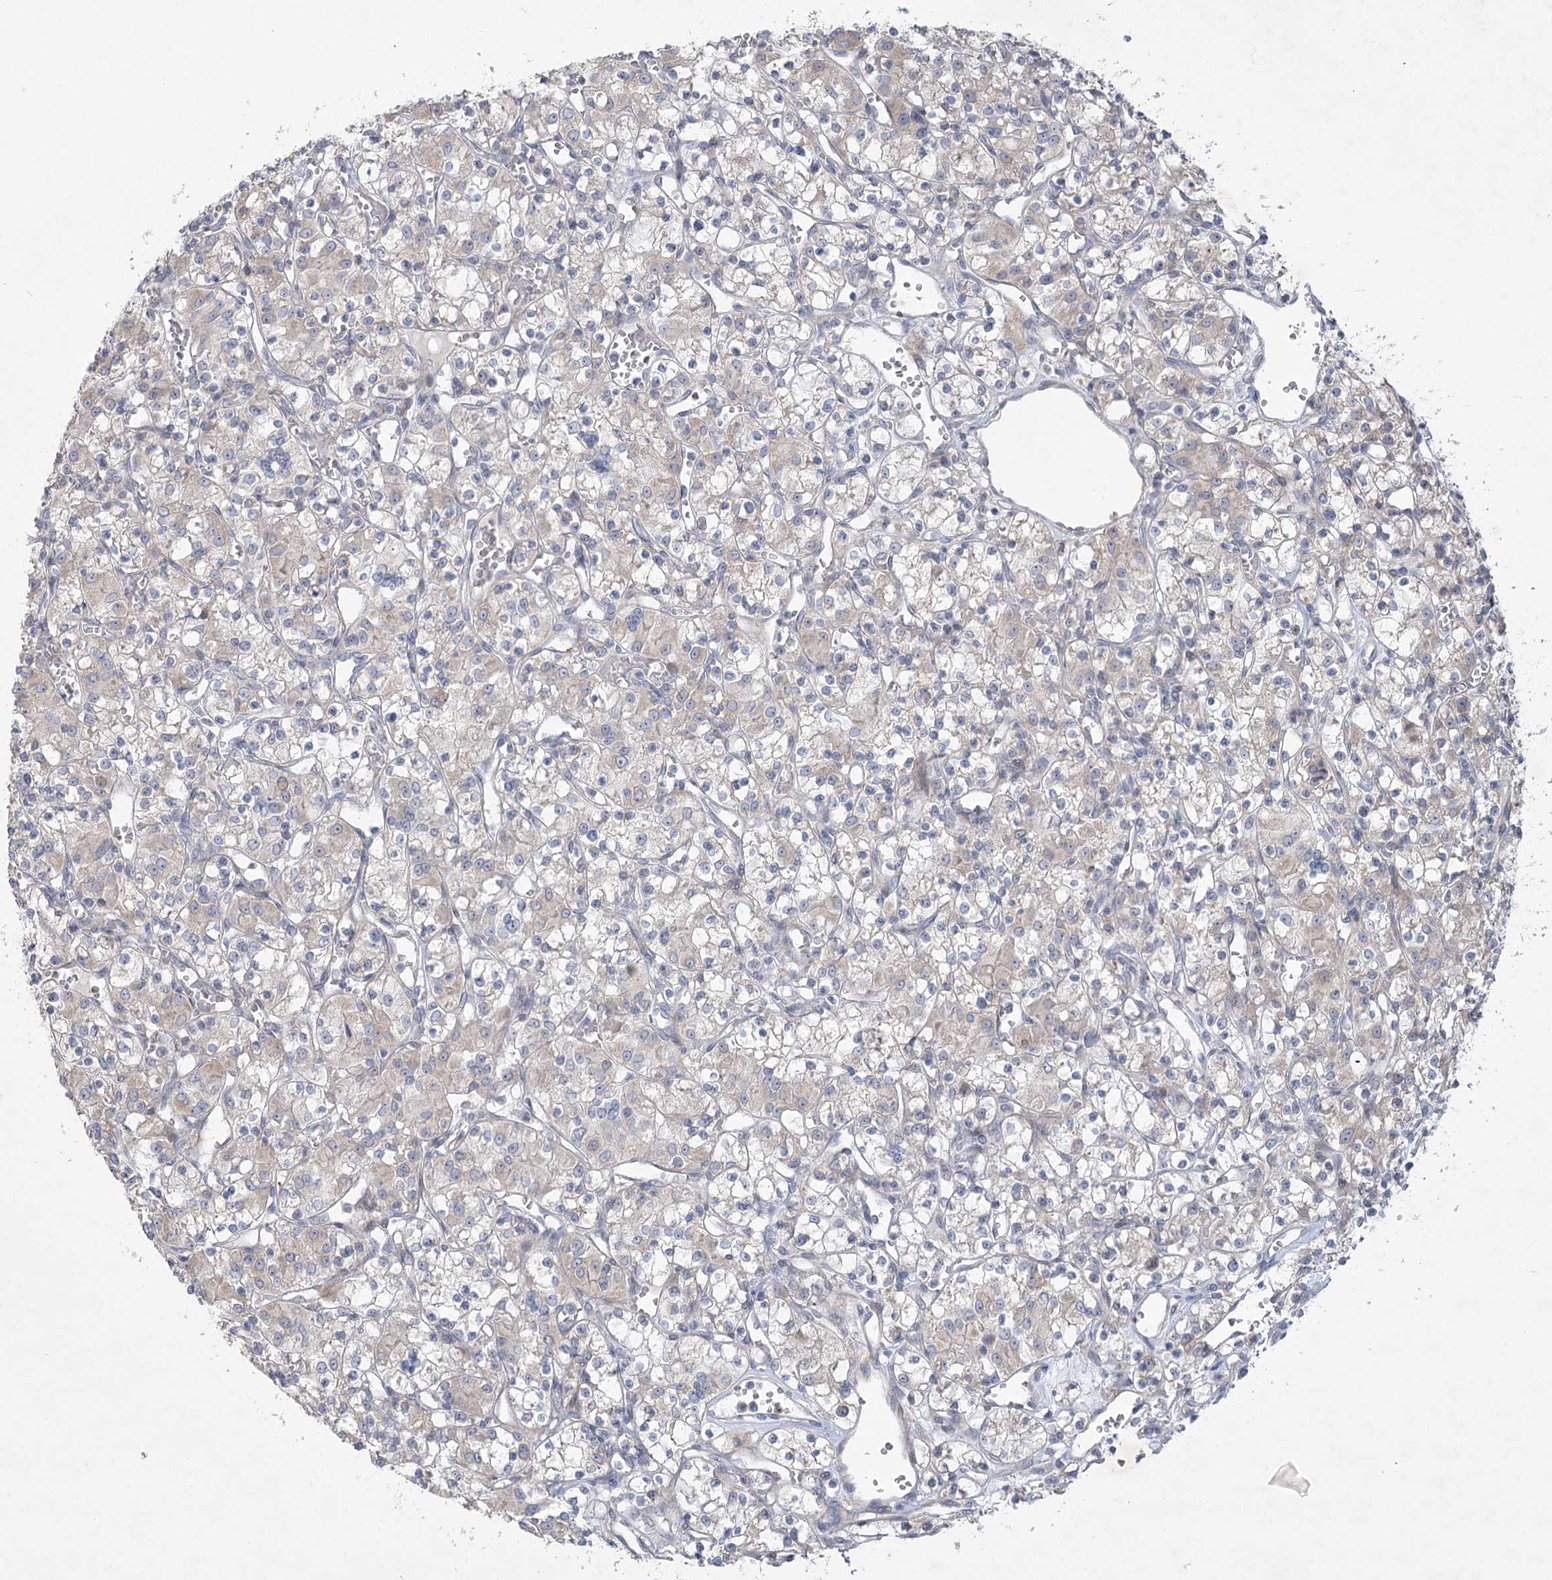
{"staining": {"intensity": "negative", "quantity": "none", "location": "none"}, "tissue": "renal cancer", "cell_type": "Tumor cells", "image_type": "cancer", "snomed": [{"axis": "morphology", "description": "Adenocarcinoma, NOS"}, {"axis": "topography", "description": "Kidney"}], "caption": "Immunohistochemical staining of renal adenocarcinoma demonstrates no significant positivity in tumor cells. (DAB (3,3'-diaminobenzidine) IHC, high magnification).", "gene": "PLA2G12A", "patient": {"sex": "female", "age": 59}}